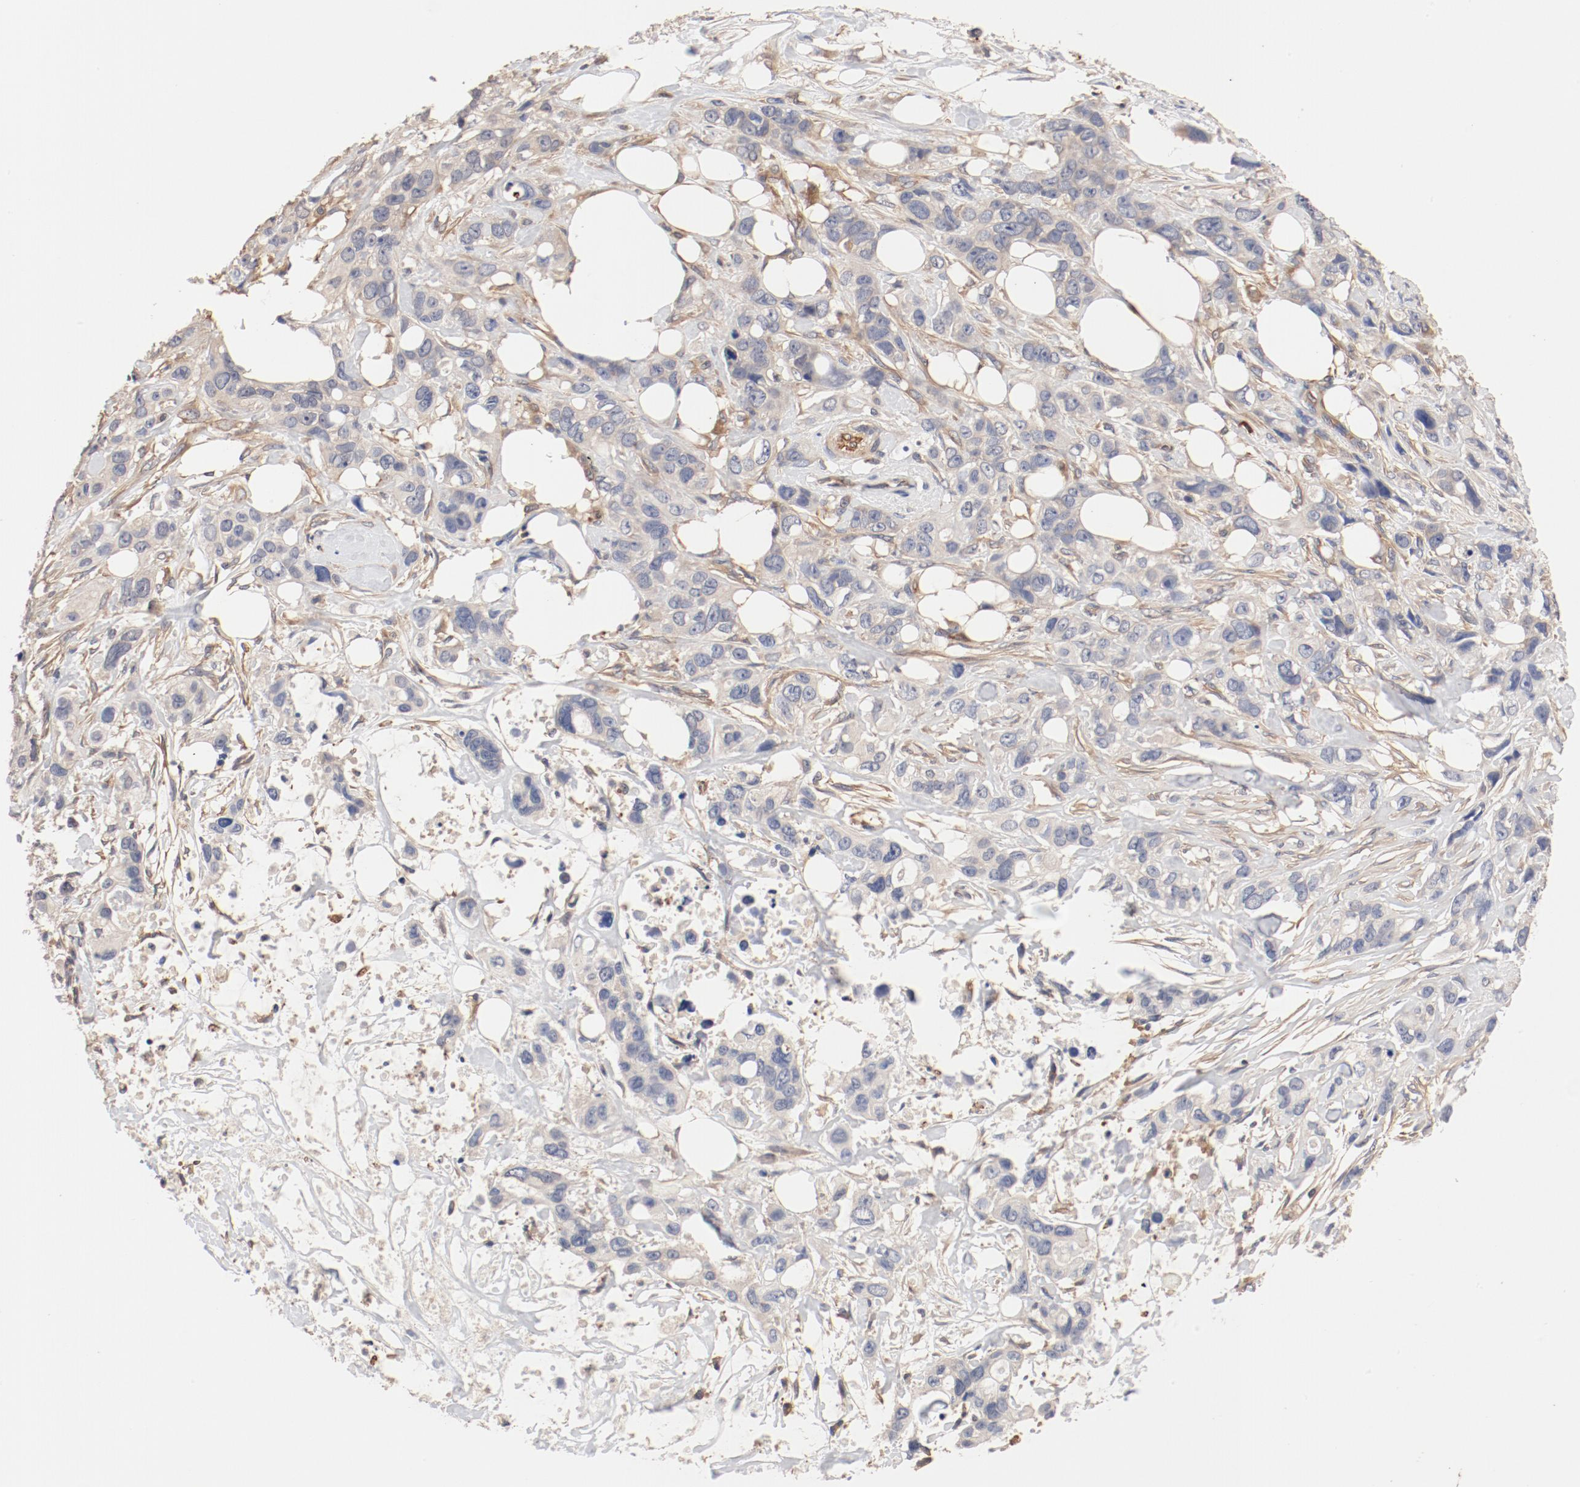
{"staining": {"intensity": "weak", "quantity": "25%-75%", "location": "cytoplasmic/membranous"}, "tissue": "stomach cancer", "cell_type": "Tumor cells", "image_type": "cancer", "snomed": [{"axis": "morphology", "description": "Adenocarcinoma, NOS"}, {"axis": "topography", "description": "Stomach, upper"}], "caption": "Tumor cells exhibit low levels of weak cytoplasmic/membranous positivity in approximately 25%-75% of cells in human stomach cancer (adenocarcinoma).", "gene": "UBE2J1", "patient": {"sex": "male", "age": 47}}